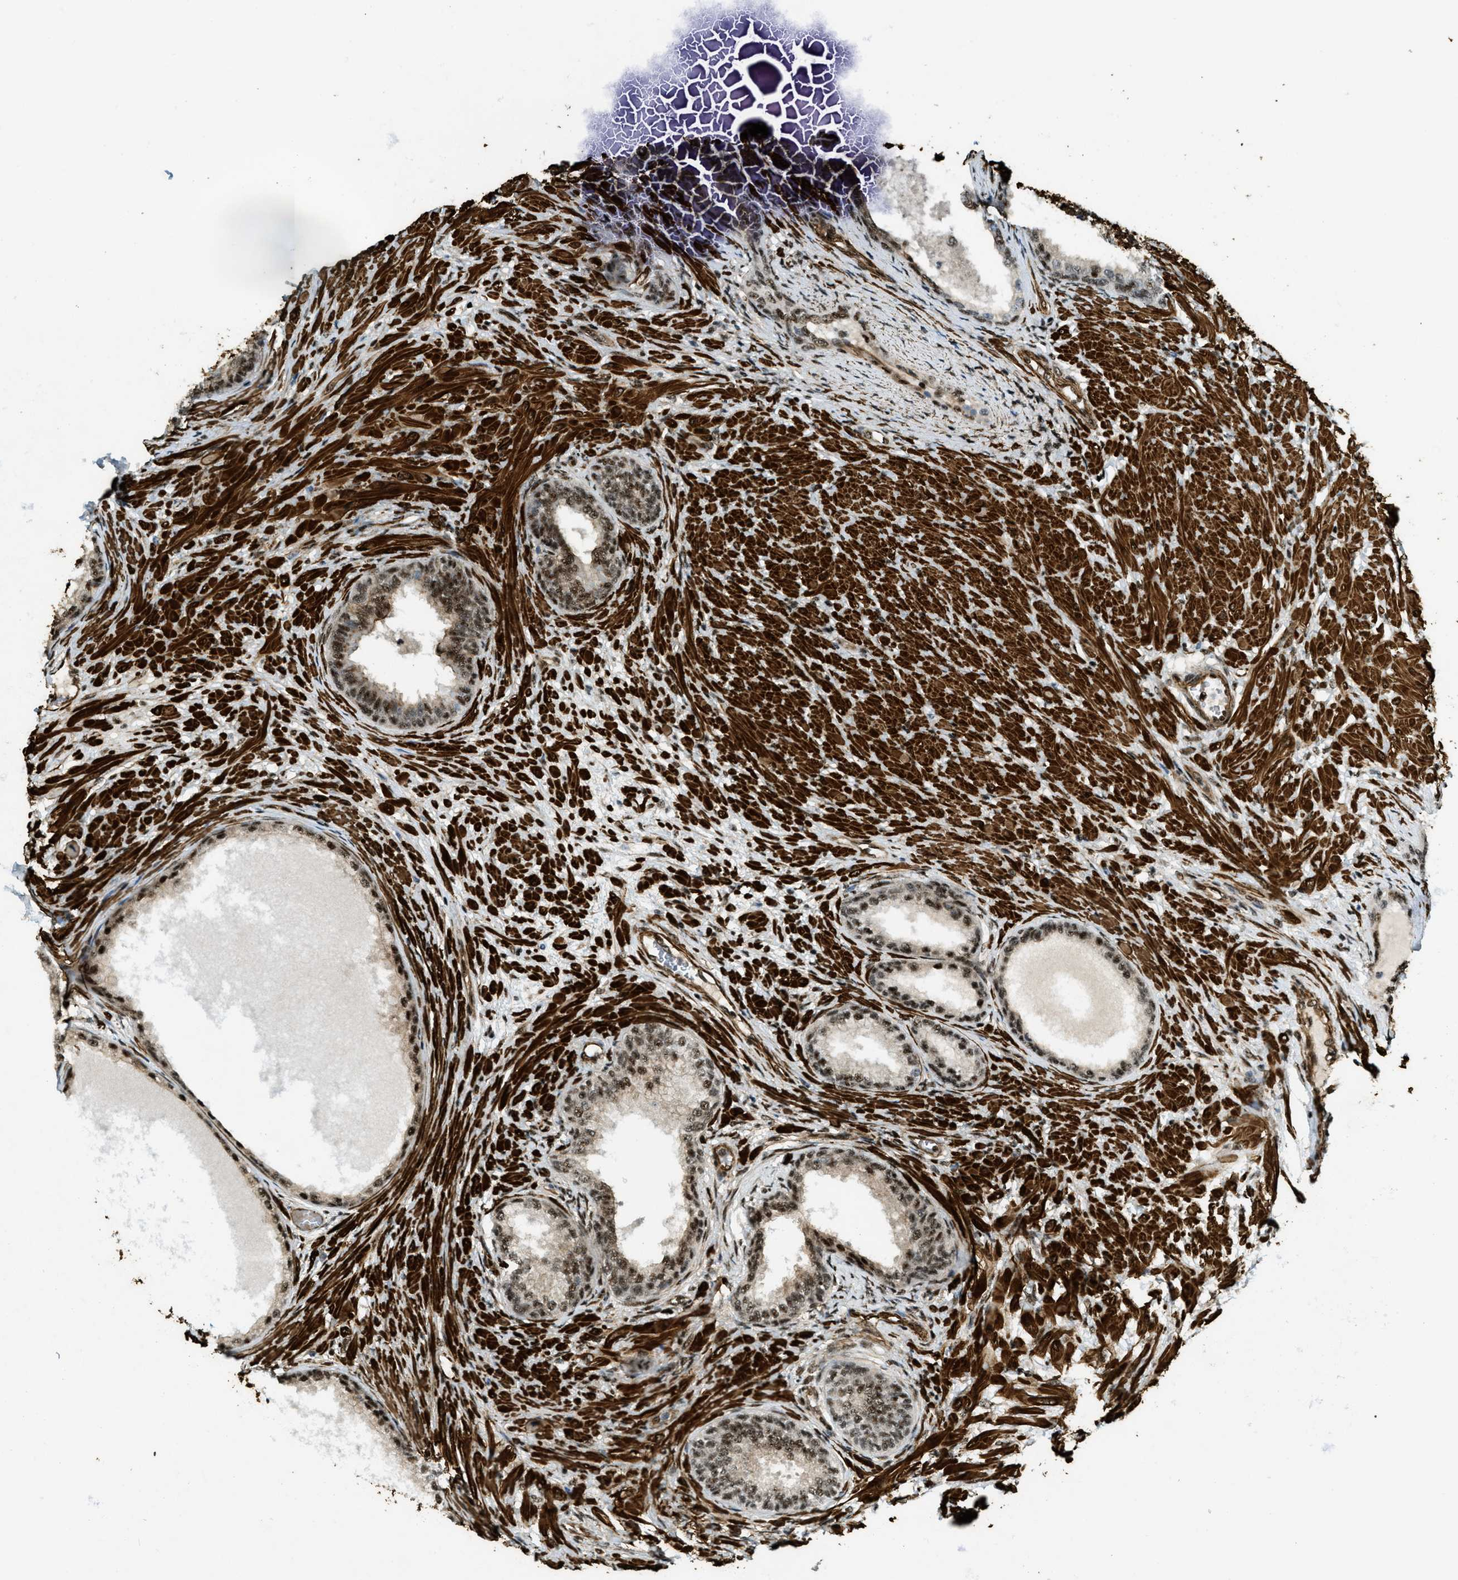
{"staining": {"intensity": "moderate", "quantity": ">75%", "location": "cytoplasmic/membranous,nuclear"}, "tissue": "prostate", "cell_type": "Glandular cells", "image_type": "normal", "snomed": [{"axis": "morphology", "description": "Normal tissue, NOS"}, {"axis": "topography", "description": "Prostate"}], "caption": "Protein staining of benign prostate exhibits moderate cytoplasmic/membranous,nuclear expression in approximately >75% of glandular cells.", "gene": "CFAP36", "patient": {"sex": "male", "age": 76}}